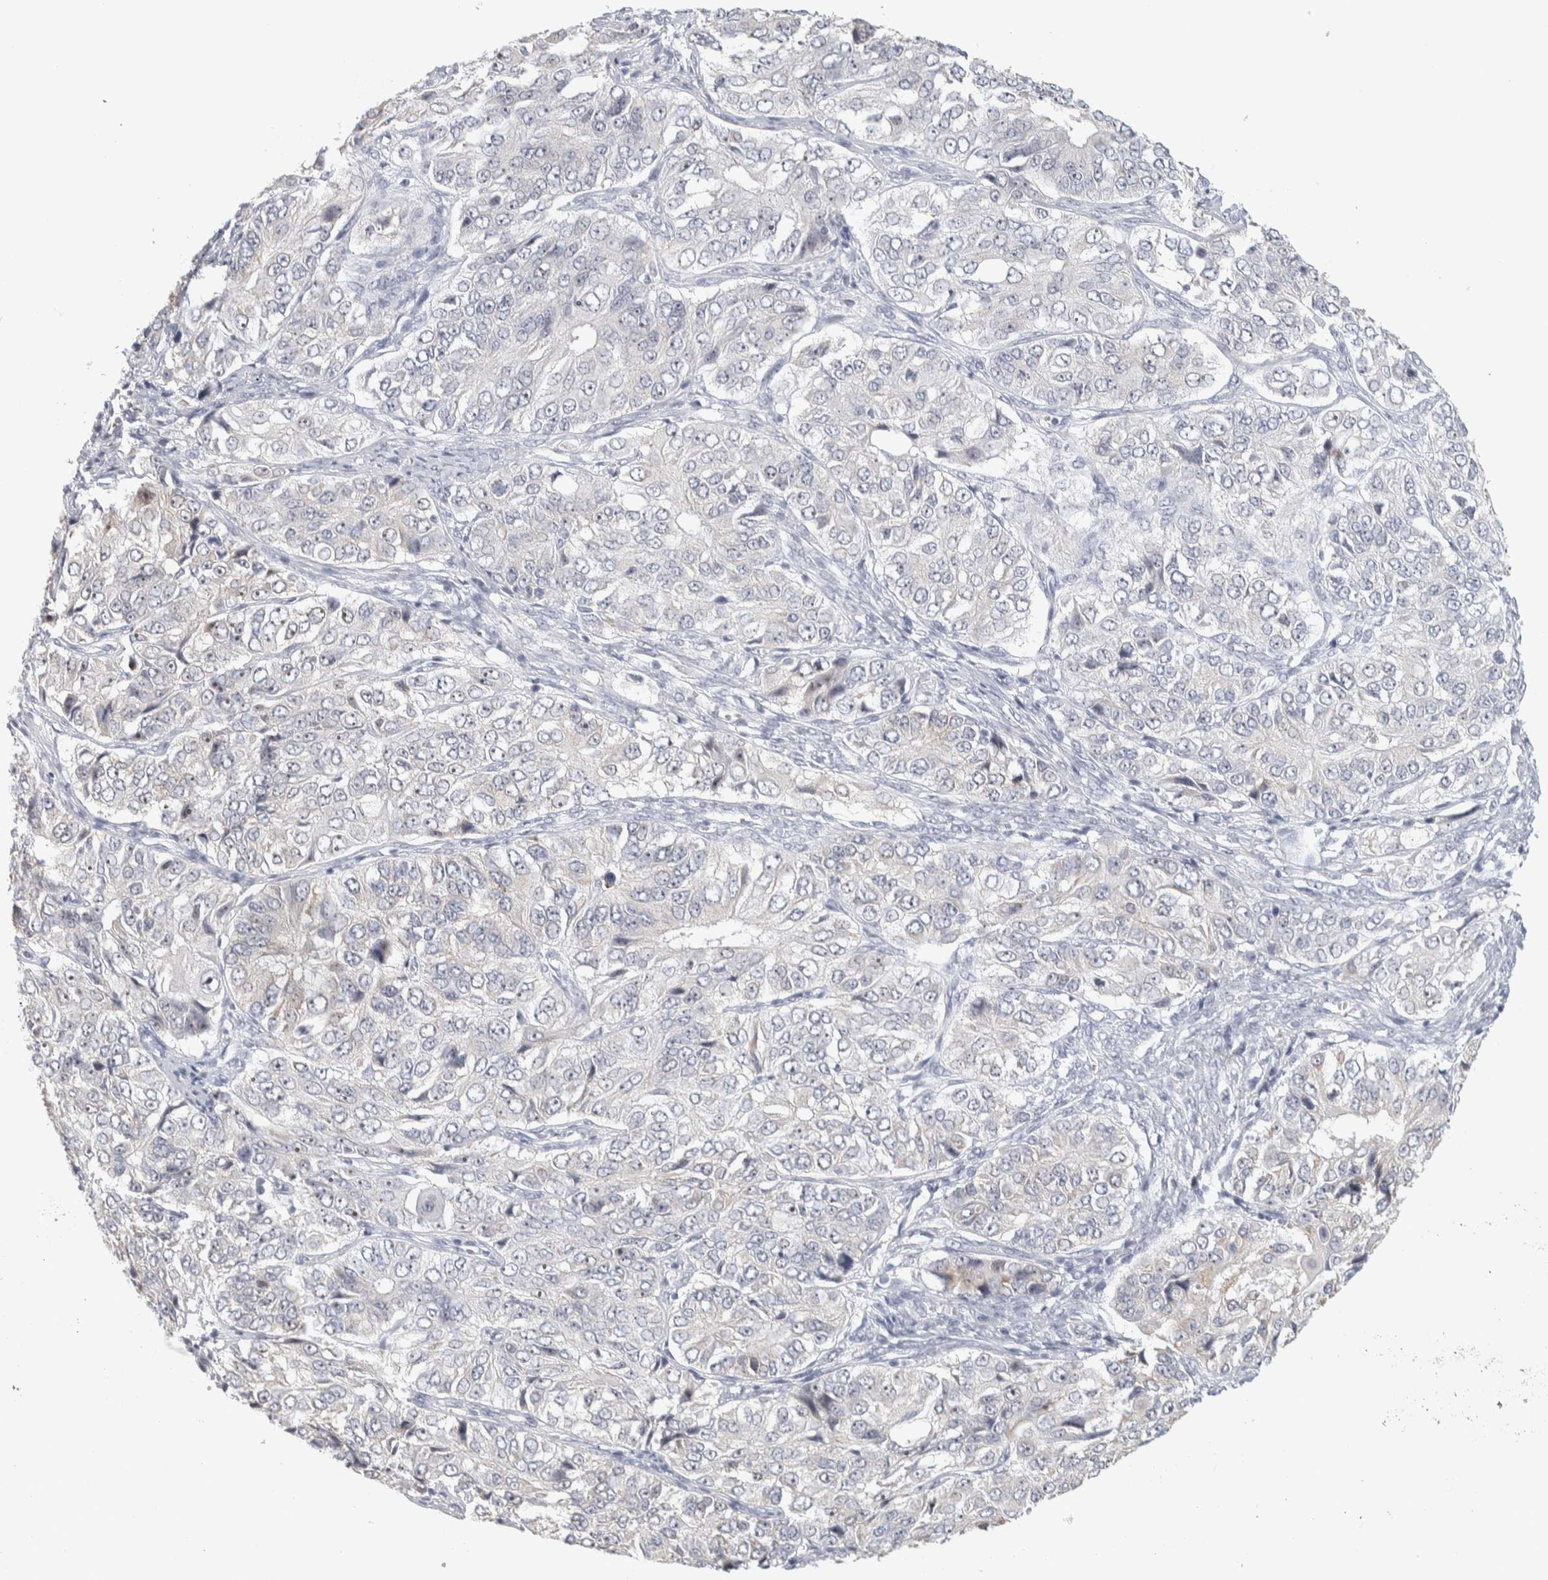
{"staining": {"intensity": "moderate", "quantity": "25%-75%", "location": "nuclear"}, "tissue": "ovarian cancer", "cell_type": "Tumor cells", "image_type": "cancer", "snomed": [{"axis": "morphology", "description": "Carcinoma, endometroid"}, {"axis": "topography", "description": "Ovary"}], "caption": "Immunohistochemistry (IHC) histopathology image of human ovarian endometroid carcinoma stained for a protein (brown), which demonstrates medium levels of moderate nuclear expression in about 25%-75% of tumor cells.", "gene": "DCXR", "patient": {"sex": "female", "age": 51}}